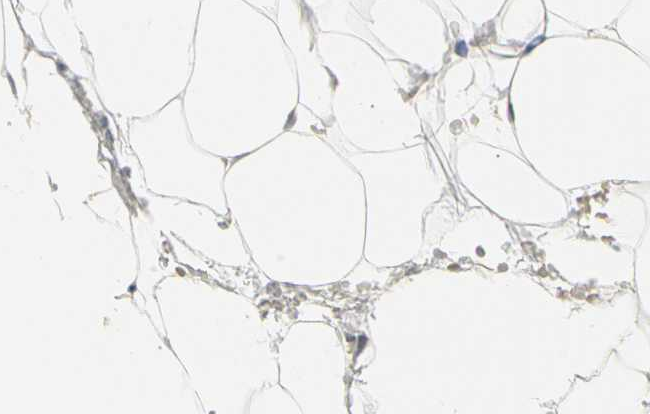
{"staining": {"intensity": "moderate", "quantity": ">75%", "location": "nuclear"}, "tissue": "adipose tissue", "cell_type": "Adipocytes", "image_type": "normal", "snomed": [{"axis": "morphology", "description": "Normal tissue, NOS"}, {"axis": "topography", "description": "Breast"}, {"axis": "topography", "description": "Adipose tissue"}], "caption": "A photomicrograph of human adipose tissue stained for a protein demonstrates moderate nuclear brown staining in adipocytes. (DAB (3,3'-diaminobenzidine) IHC, brown staining for protein, blue staining for nuclei).", "gene": "IMPG2", "patient": {"sex": "female", "age": 25}}